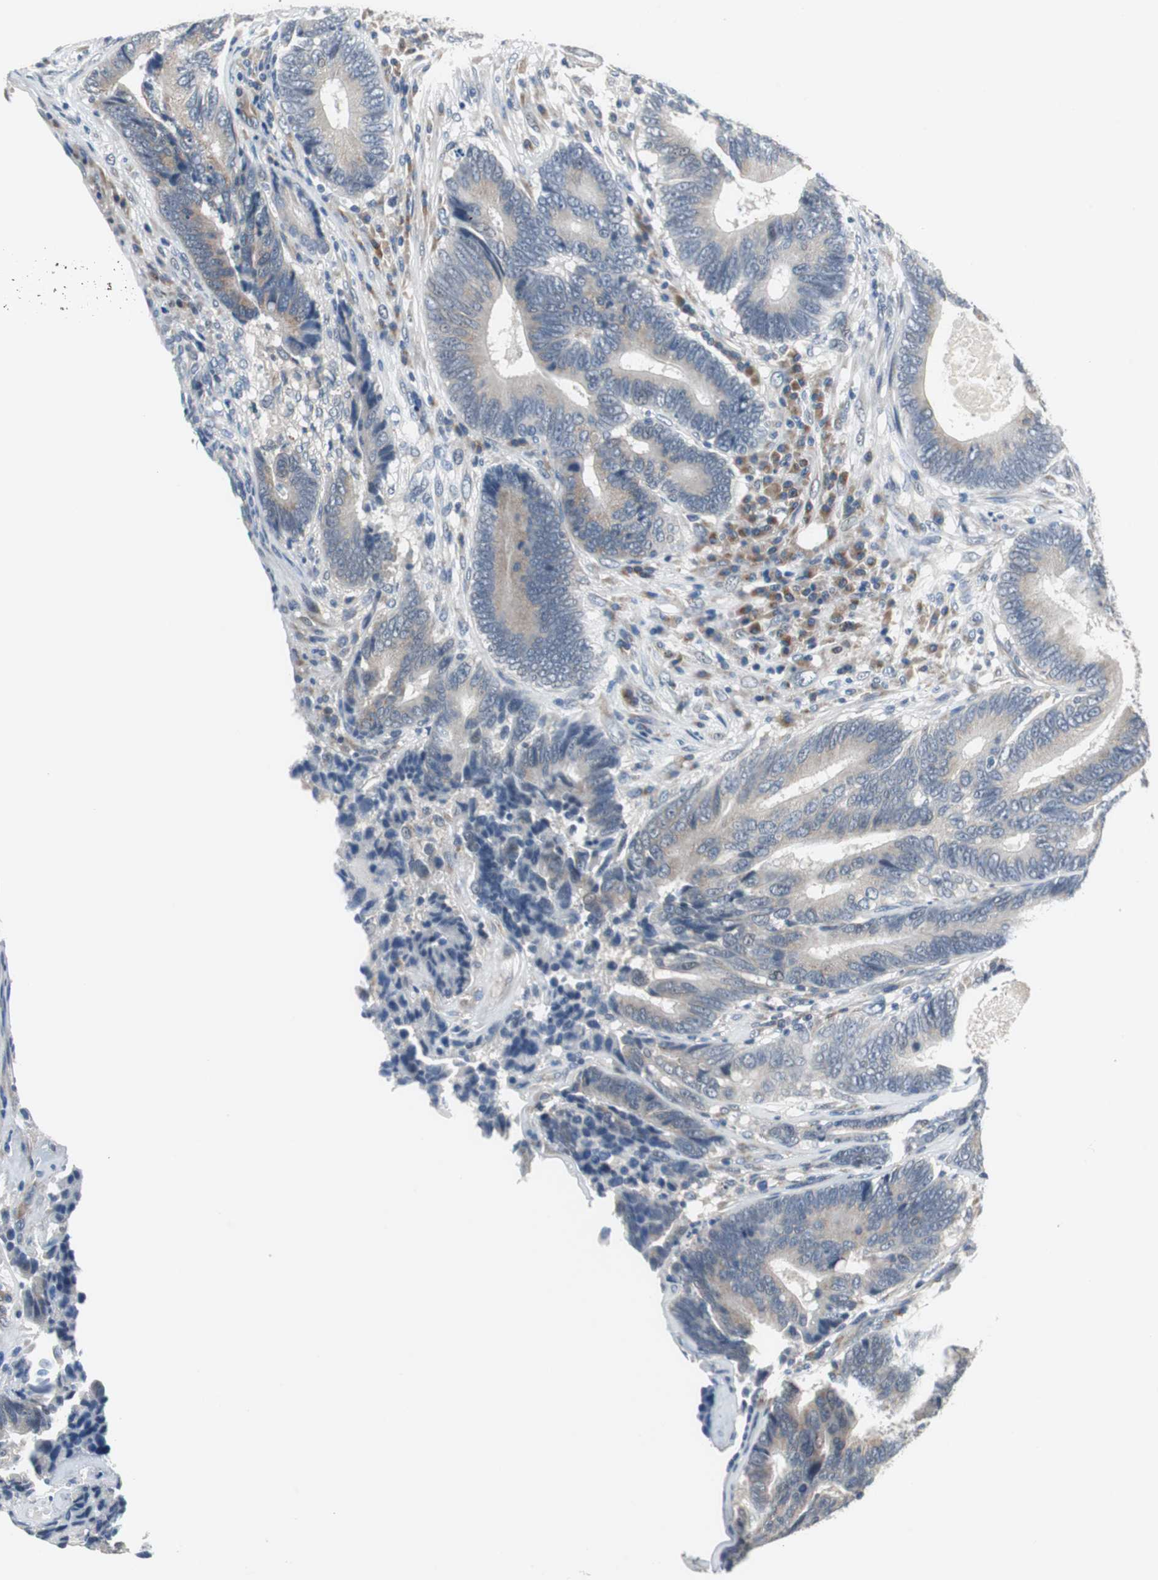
{"staining": {"intensity": "weak", "quantity": ">75%", "location": "cytoplasmic/membranous"}, "tissue": "colorectal cancer", "cell_type": "Tumor cells", "image_type": "cancer", "snomed": [{"axis": "morphology", "description": "Adenocarcinoma, NOS"}, {"axis": "topography", "description": "Colon"}], "caption": "This is a micrograph of immunohistochemistry staining of colorectal cancer, which shows weak positivity in the cytoplasmic/membranous of tumor cells.", "gene": "PLAA", "patient": {"sex": "female", "age": 78}}